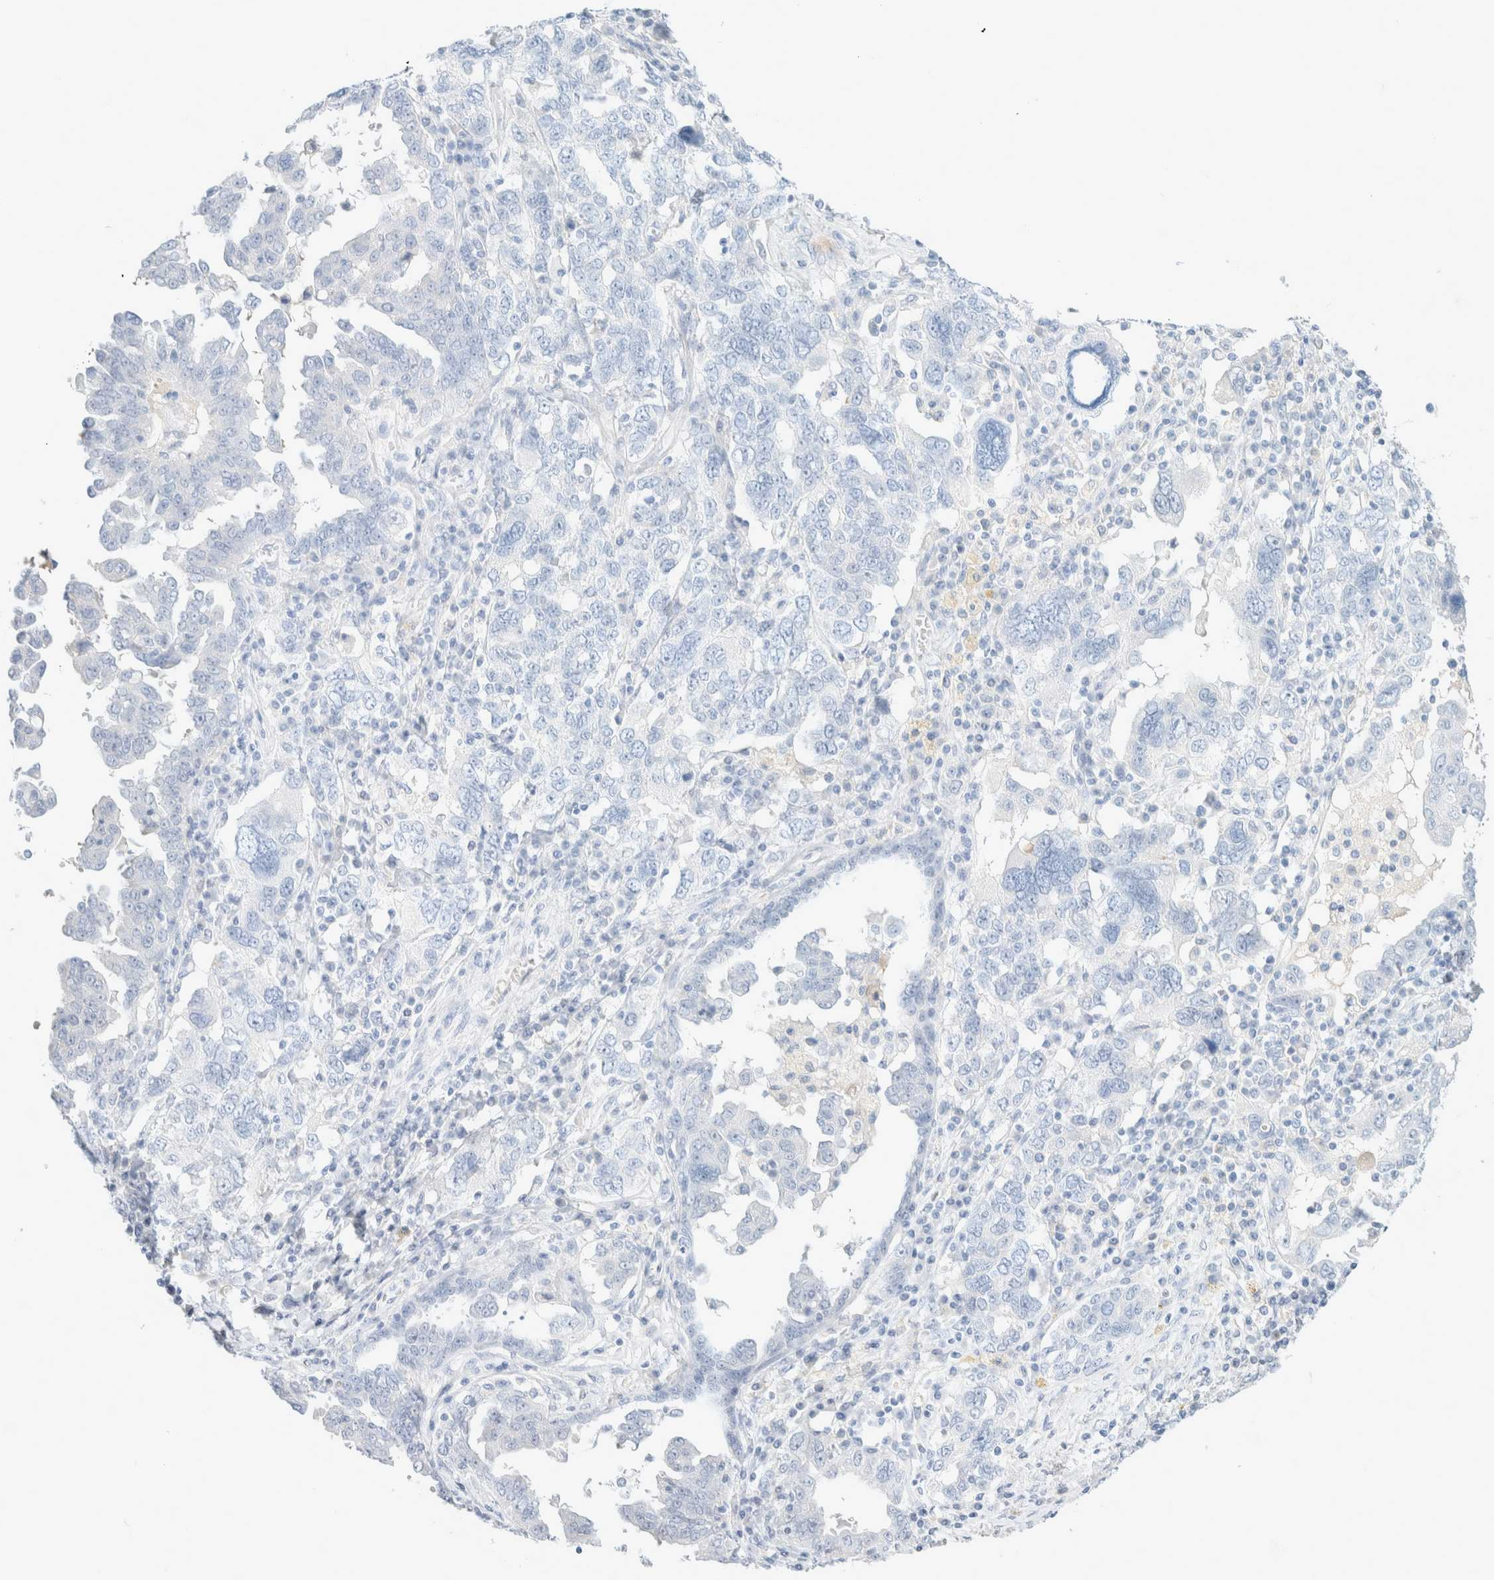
{"staining": {"intensity": "negative", "quantity": "none", "location": "none"}, "tissue": "ovarian cancer", "cell_type": "Tumor cells", "image_type": "cancer", "snomed": [{"axis": "morphology", "description": "Carcinoma, endometroid"}, {"axis": "topography", "description": "Ovary"}], "caption": "A high-resolution image shows immunohistochemistry (IHC) staining of ovarian cancer, which exhibits no significant staining in tumor cells.", "gene": "CPQ", "patient": {"sex": "female", "age": 62}}